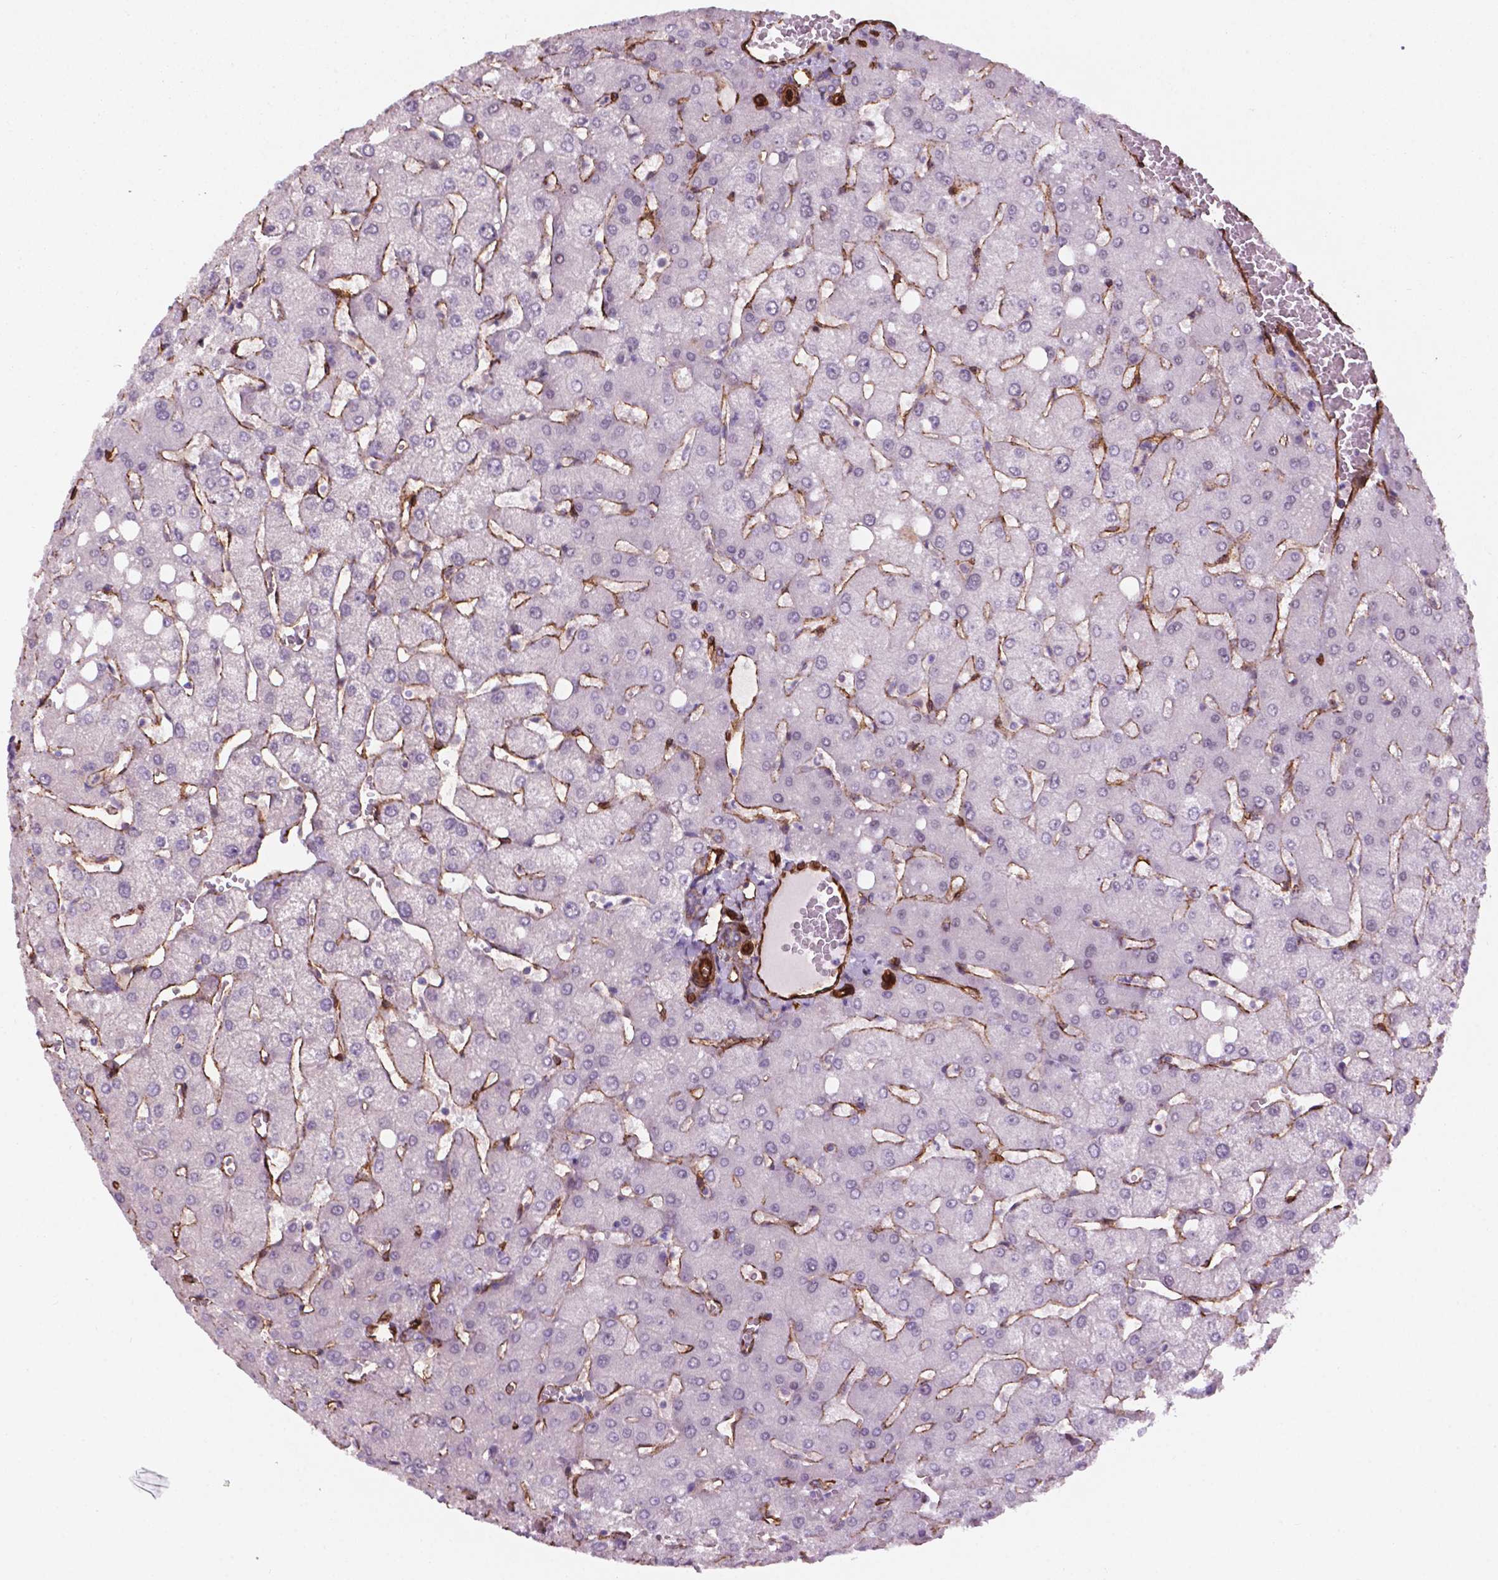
{"staining": {"intensity": "negative", "quantity": "none", "location": "none"}, "tissue": "liver", "cell_type": "Cholangiocytes", "image_type": "normal", "snomed": [{"axis": "morphology", "description": "Normal tissue, NOS"}, {"axis": "topography", "description": "Liver"}], "caption": "Image shows no significant protein positivity in cholangiocytes of normal liver. Brightfield microscopy of IHC stained with DAB (3,3'-diaminobenzidine) (brown) and hematoxylin (blue), captured at high magnification.", "gene": "EGFL8", "patient": {"sex": "female", "age": 54}}